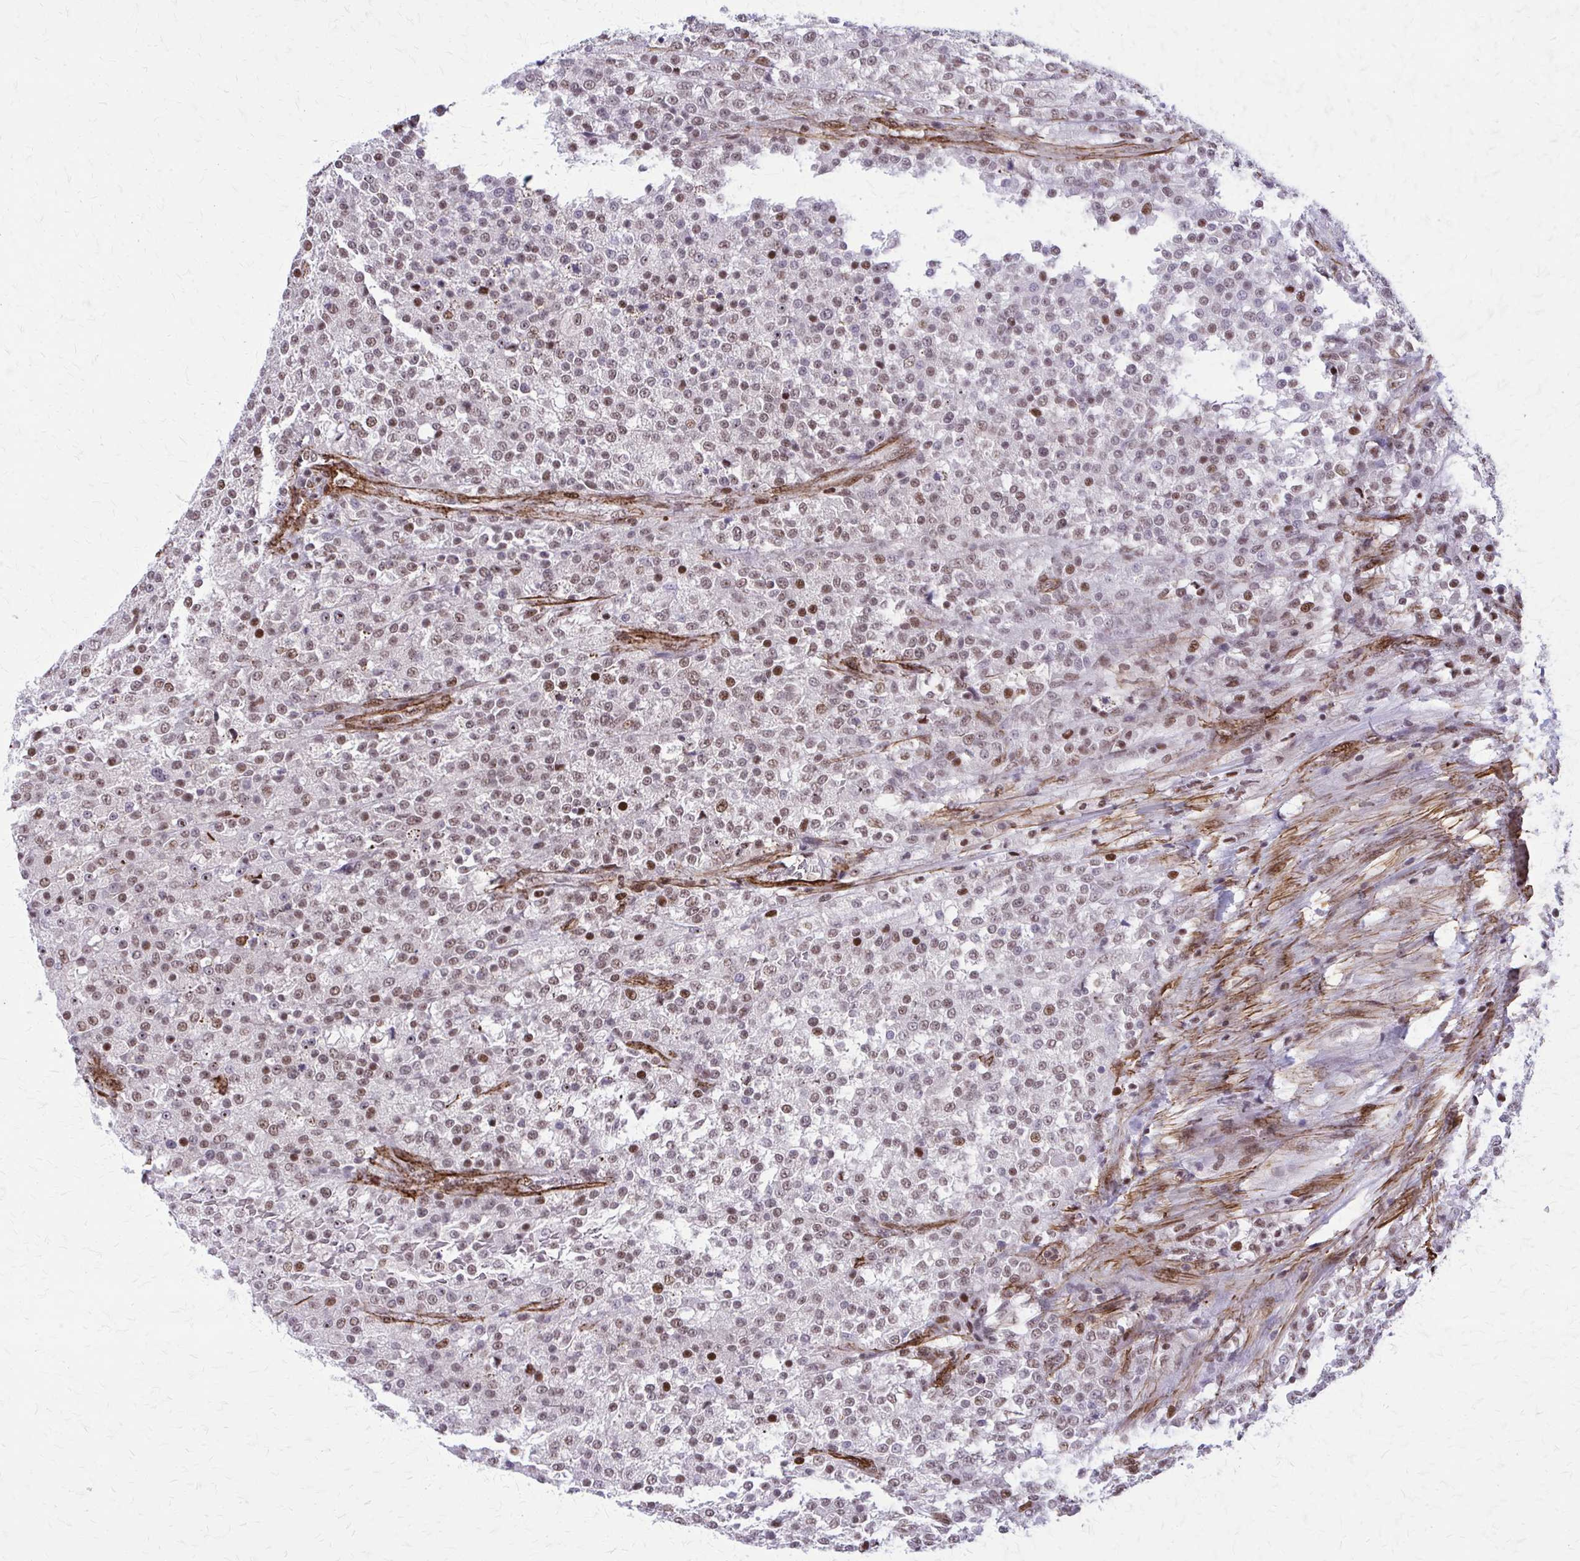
{"staining": {"intensity": "moderate", "quantity": ">75%", "location": "nuclear"}, "tissue": "testis cancer", "cell_type": "Tumor cells", "image_type": "cancer", "snomed": [{"axis": "morphology", "description": "Seminoma, NOS"}, {"axis": "topography", "description": "Testis"}], "caption": "Immunohistochemistry (DAB (3,3'-diaminobenzidine)) staining of human testis seminoma demonstrates moderate nuclear protein positivity in approximately >75% of tumor cells. The staining was performed using DAB (3,3'-diaminobenzidine) to visualize the protein expression in brown, while the nuclei were stained in blue with hematoxylin (Magnification: 20x).", "gene": "NRBF2", "patient": {"sex": "male", "age": 59}}